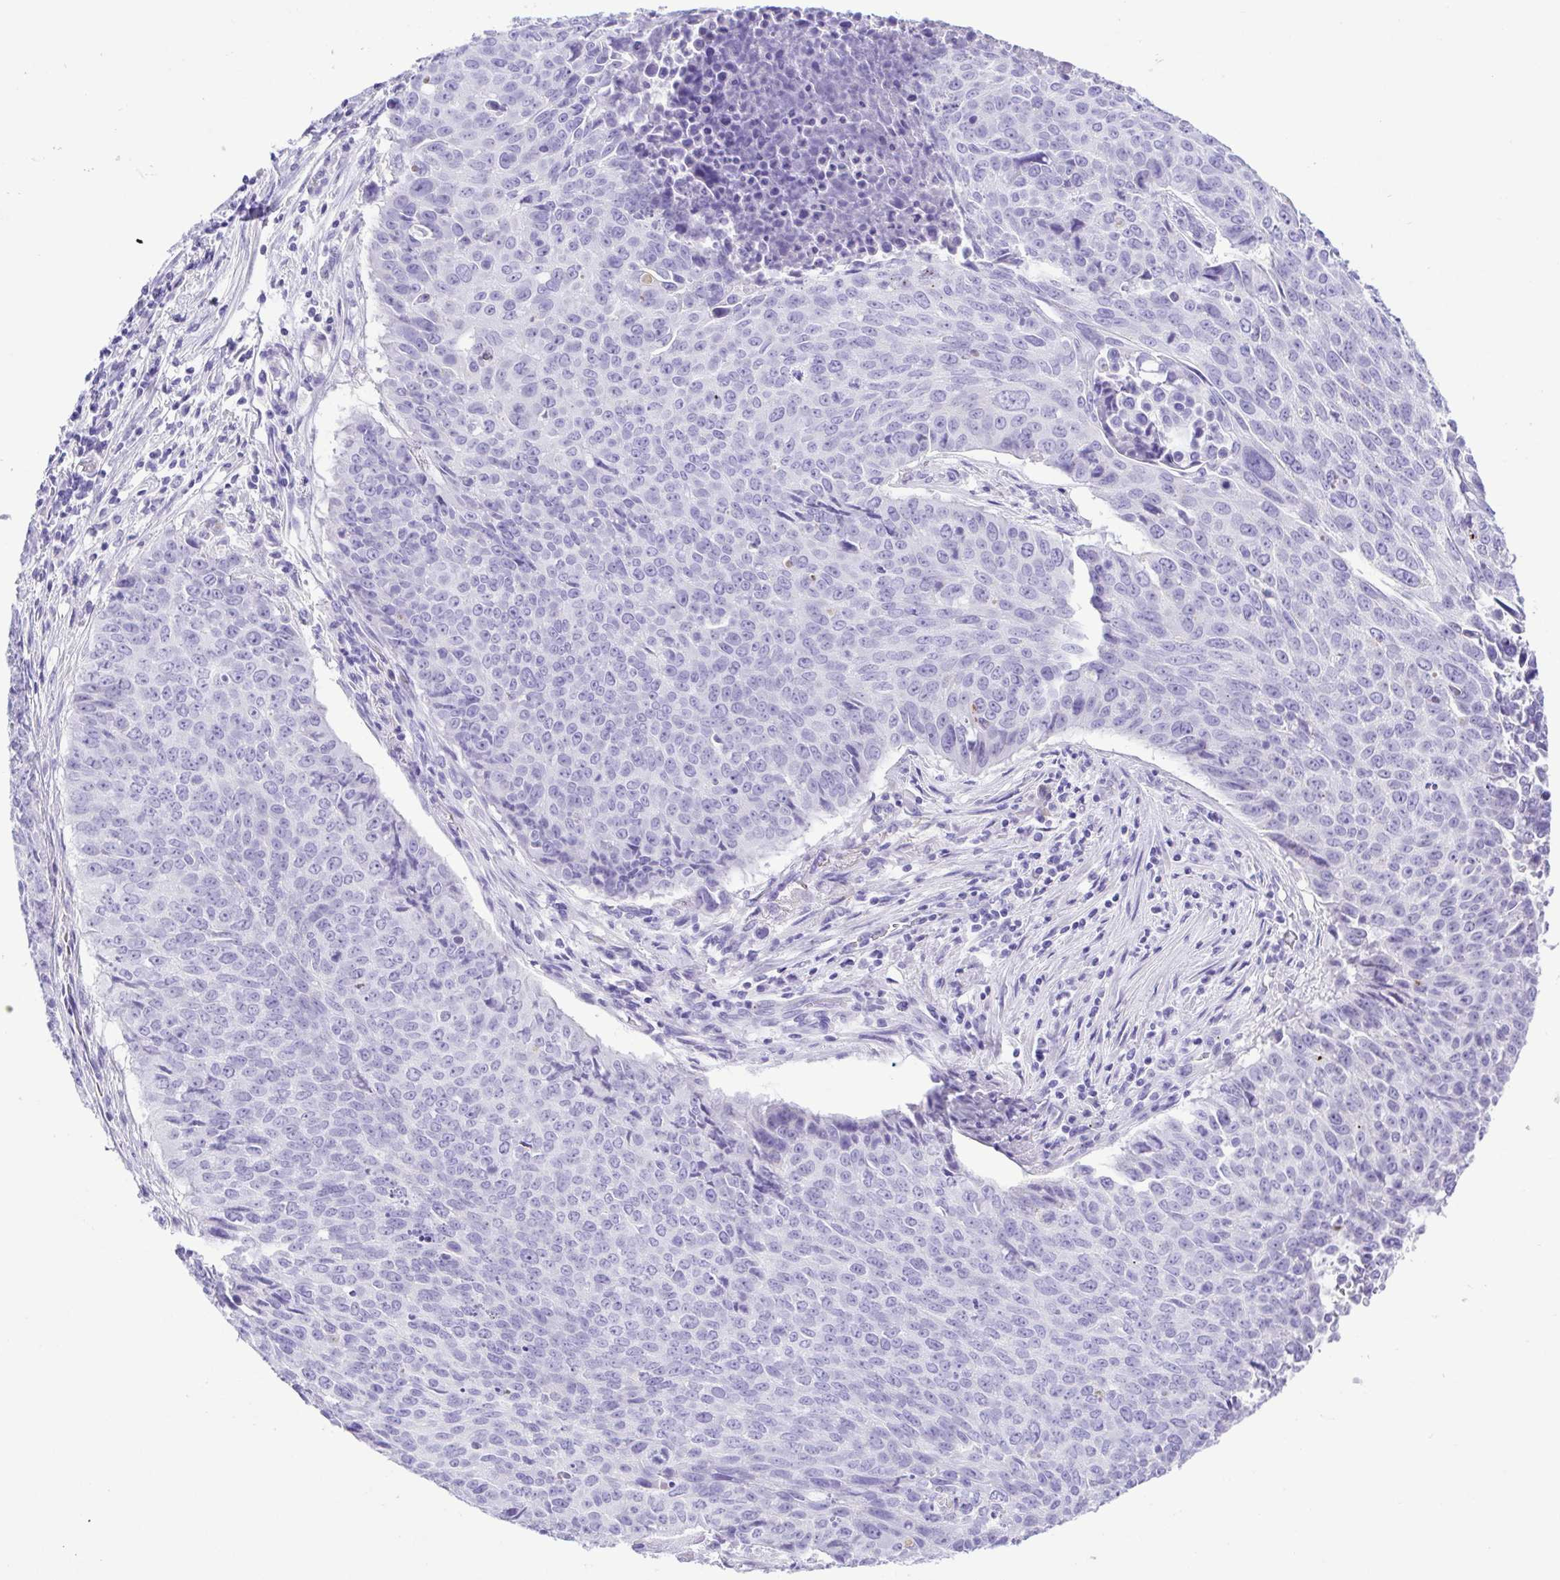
{"staining": {"intensity": "negative", "quantity": "none", "location": "none"}, "tissue": "lung cancer", "cell_type": "Tumor cells", "image_type": "cancer", "snomed": [{"axis": "morphology", "description": "Normal tissue, NOS"}, {"axis": "morphology", "description": "Squamous cell carcinoma, NOS"}, {"axis": "topography", "description": "Bronchus"}, {"axis": "topography", "description": "Lung"}], "caption": "Immunohistochemical staining of lung cancer (squamous cell carcinoma) demonstrates no significant staining in tumor cells.", "gene": "OVGP1", "patient": {"sex": "male", "age": 64}}